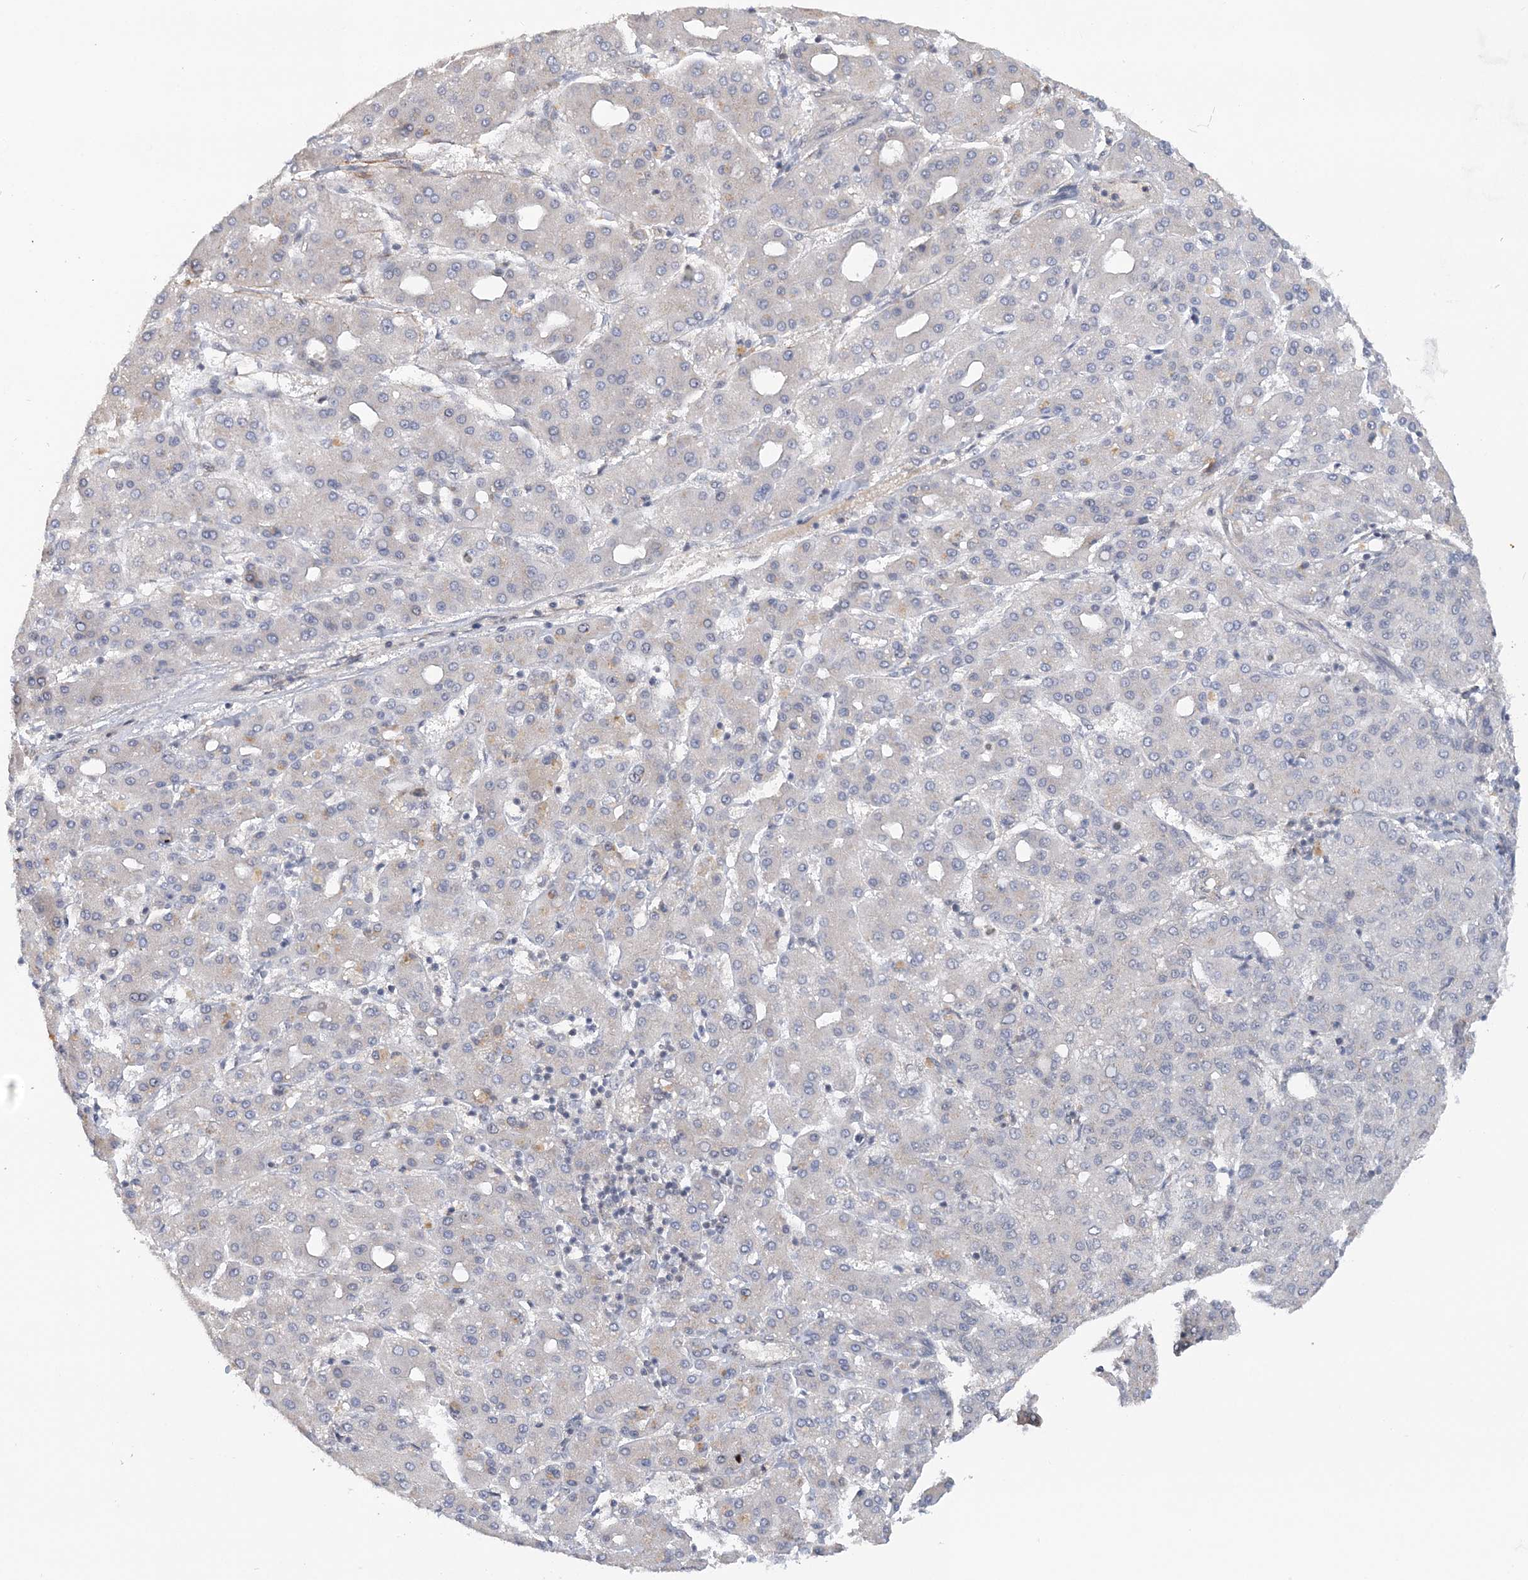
{"staining": {"intensity": "negative", "quantity": "none", "location": "none"}, "tissue": "liver cancer", "cell_type": "Tumor cells", "image_type": "cancer", "snomed": [{"axis": "morphology", "description": "Carcinoma, Hepatocellular, NOS"}, {"axis": "topography", "description": "Liver"}], "caption": "IHC image of neoplastic tissue: hepatocellular carcinoma (liver) stained with DAB (3,3'-diaminobenzidine) displays no significant protein positivity in tumor cells. The staining was performed using DAB to visualize the protein expression in brown, while the nuclei were stained in blue with hematoxylin (Magnification: 20x).", "gene": "TSHZ2", "patient": {"sex": "male", "age": 65}}